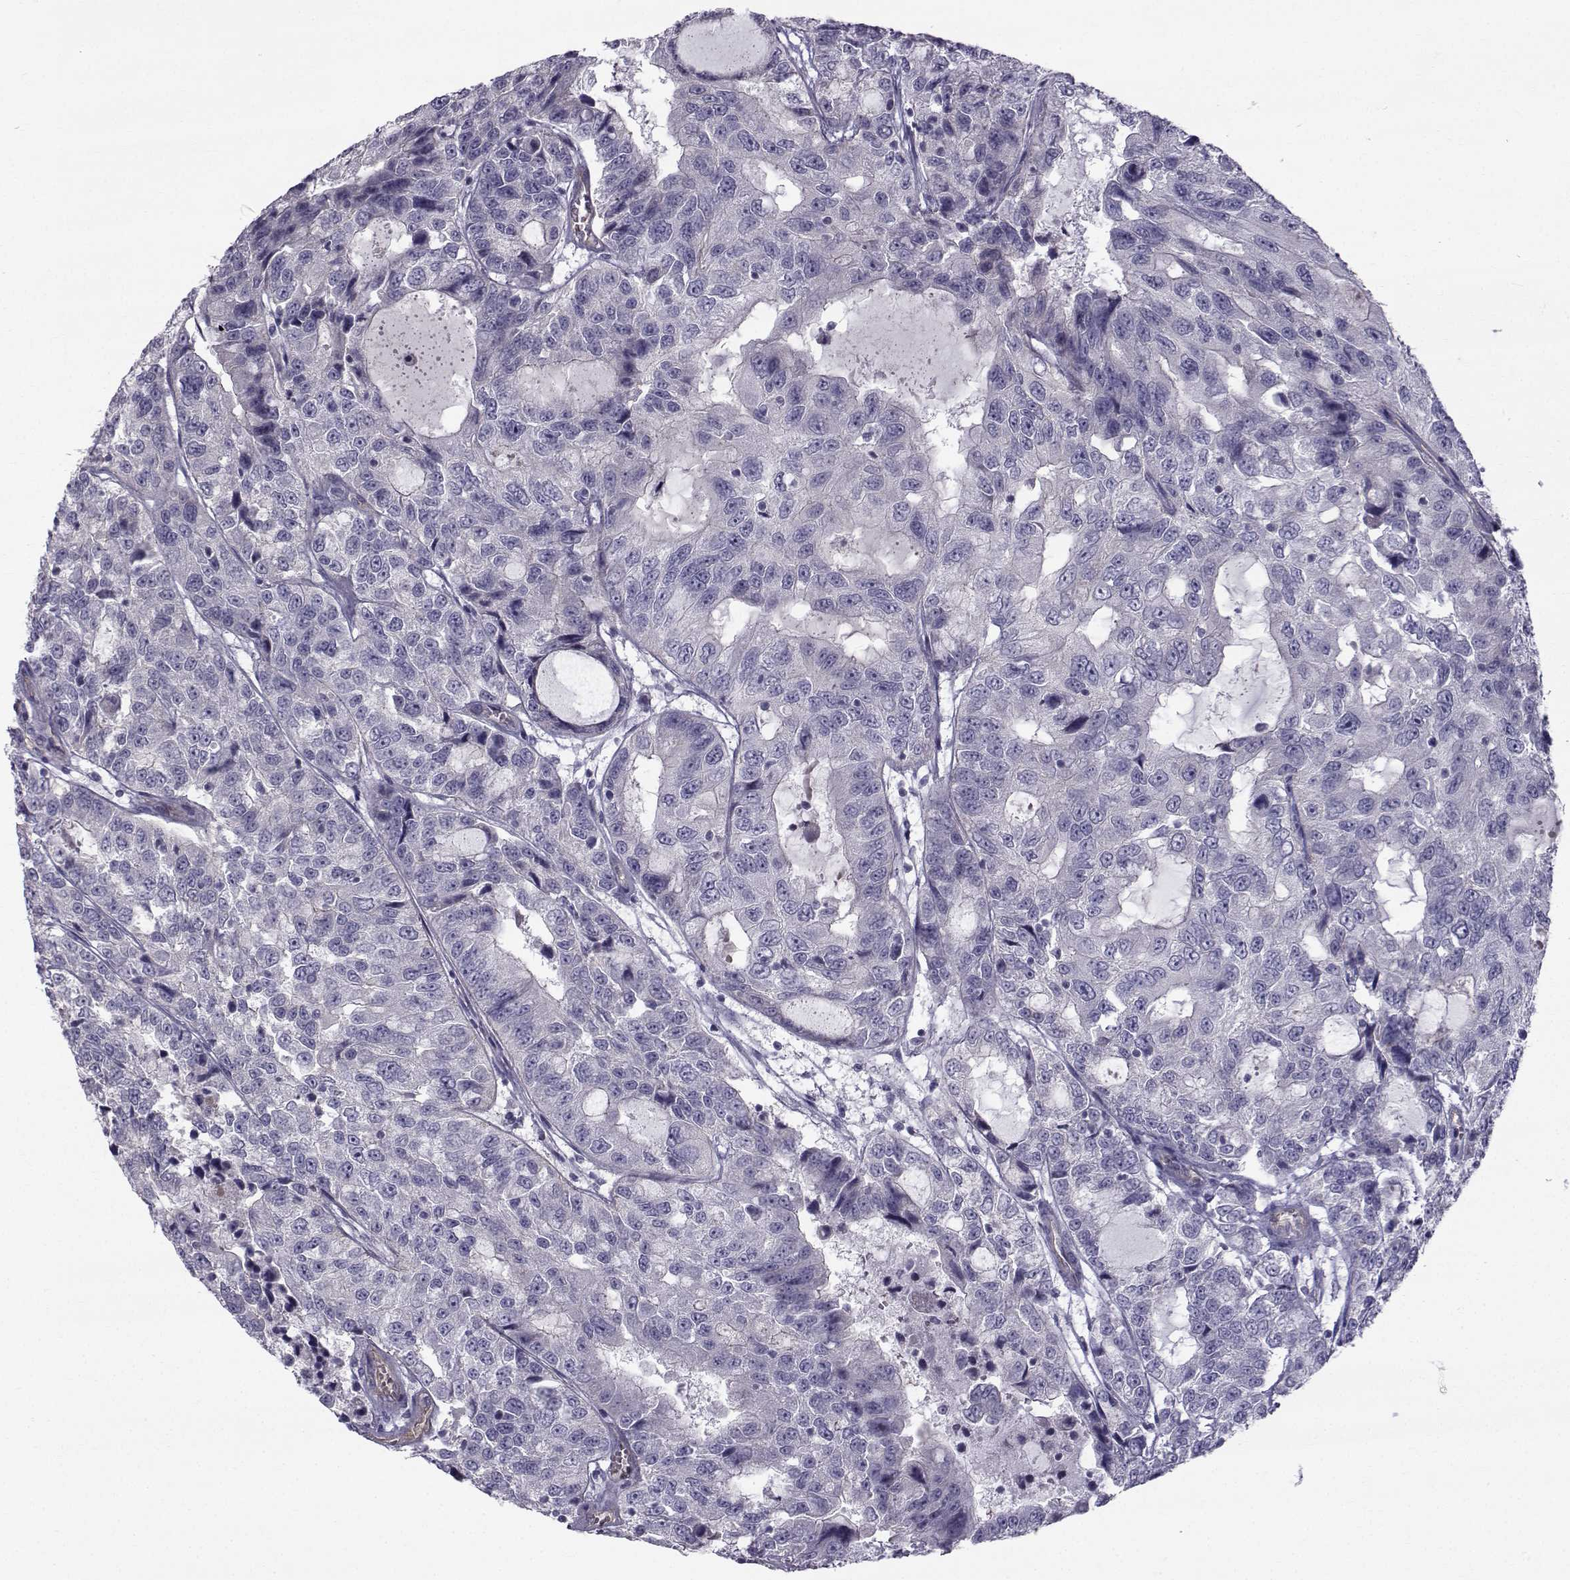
{"staining": {"intensity": "weak", "quantity": "<25%", "location": "cytoplasmic/membranous"}, "tissue": "urothelial cancer", "cell_type": "Tumor cells", "image_type": "cancer", "snomed": [{"axis": "morphology", "description": "Urothelial carcinoma, NOS"}, {"axis": "morphology", "description": "Urothelial carcinoma, High grade"}, {"axis": "topography", "description": "Urinary bladder"}], "caption": "A high-resolution micrograph shows immunohistochemistry (IHC) staining of urothelial cancer, which reveals no significant expression in tumor cells.", "gene": "QPCT", "patient": {"sex": "female", "age": 73}}